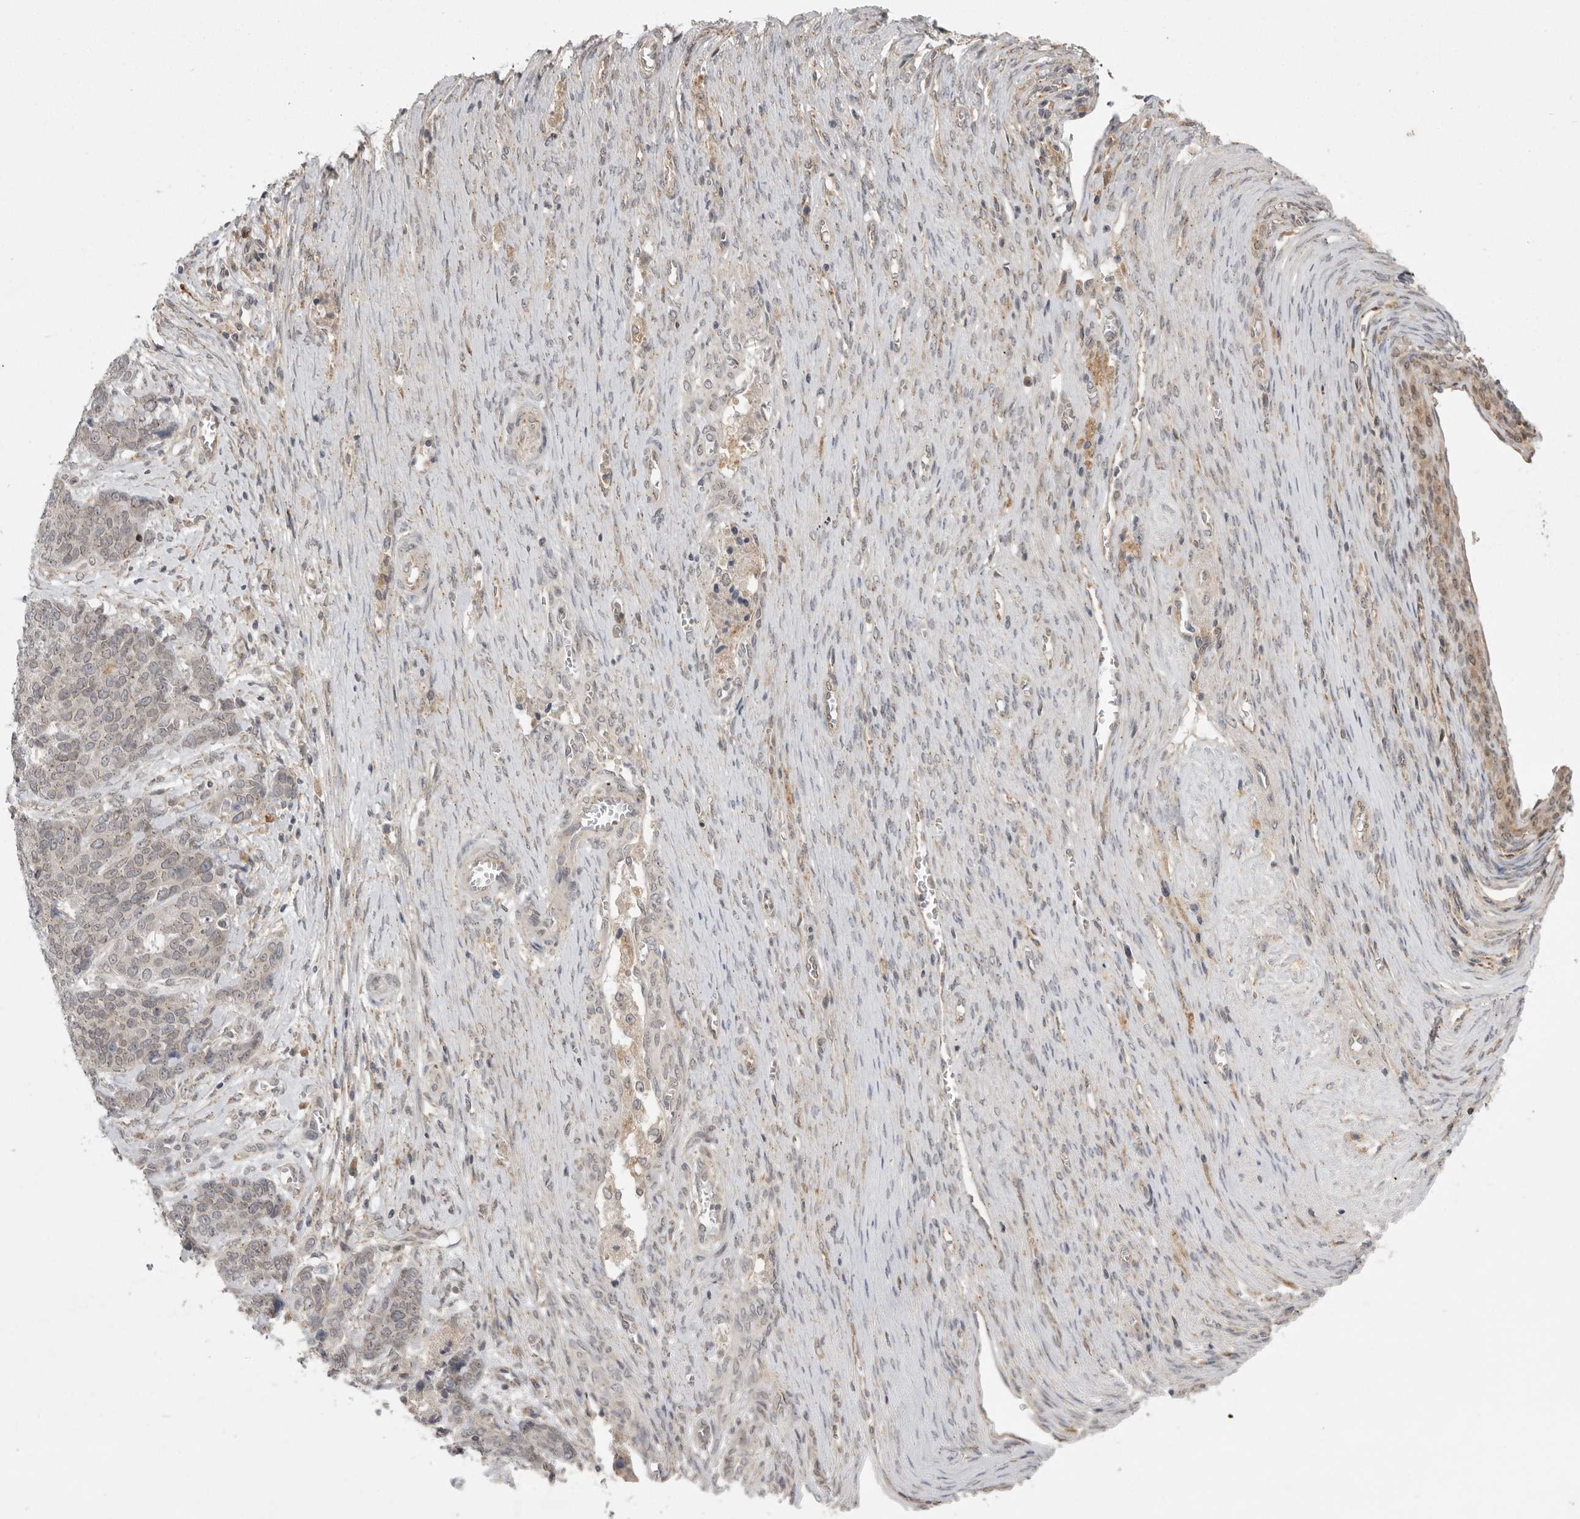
{"staining": {"intensity": "weak", "quantity": "<25%", "location": "cytoplasmic/membranous"}, "tissue": "ovarian cancer", "cell_type": "Tumor cells", "image_type": "cancer", "snomed": [{"axis": "morphology", "description": "Cystadenocarcinoma, serous, NOS"}, {"axis": "topography", "description": "Ovary"}], "caption": "Immunohistochemistry (IHC) histopathology image of human serous cystadenocarcinoma (ovarian) stained for a protein (brown), which exhibits no positivity in tumor cells.", "gene": "TLR3", "patient": {"sex": "female", "age": 44}}